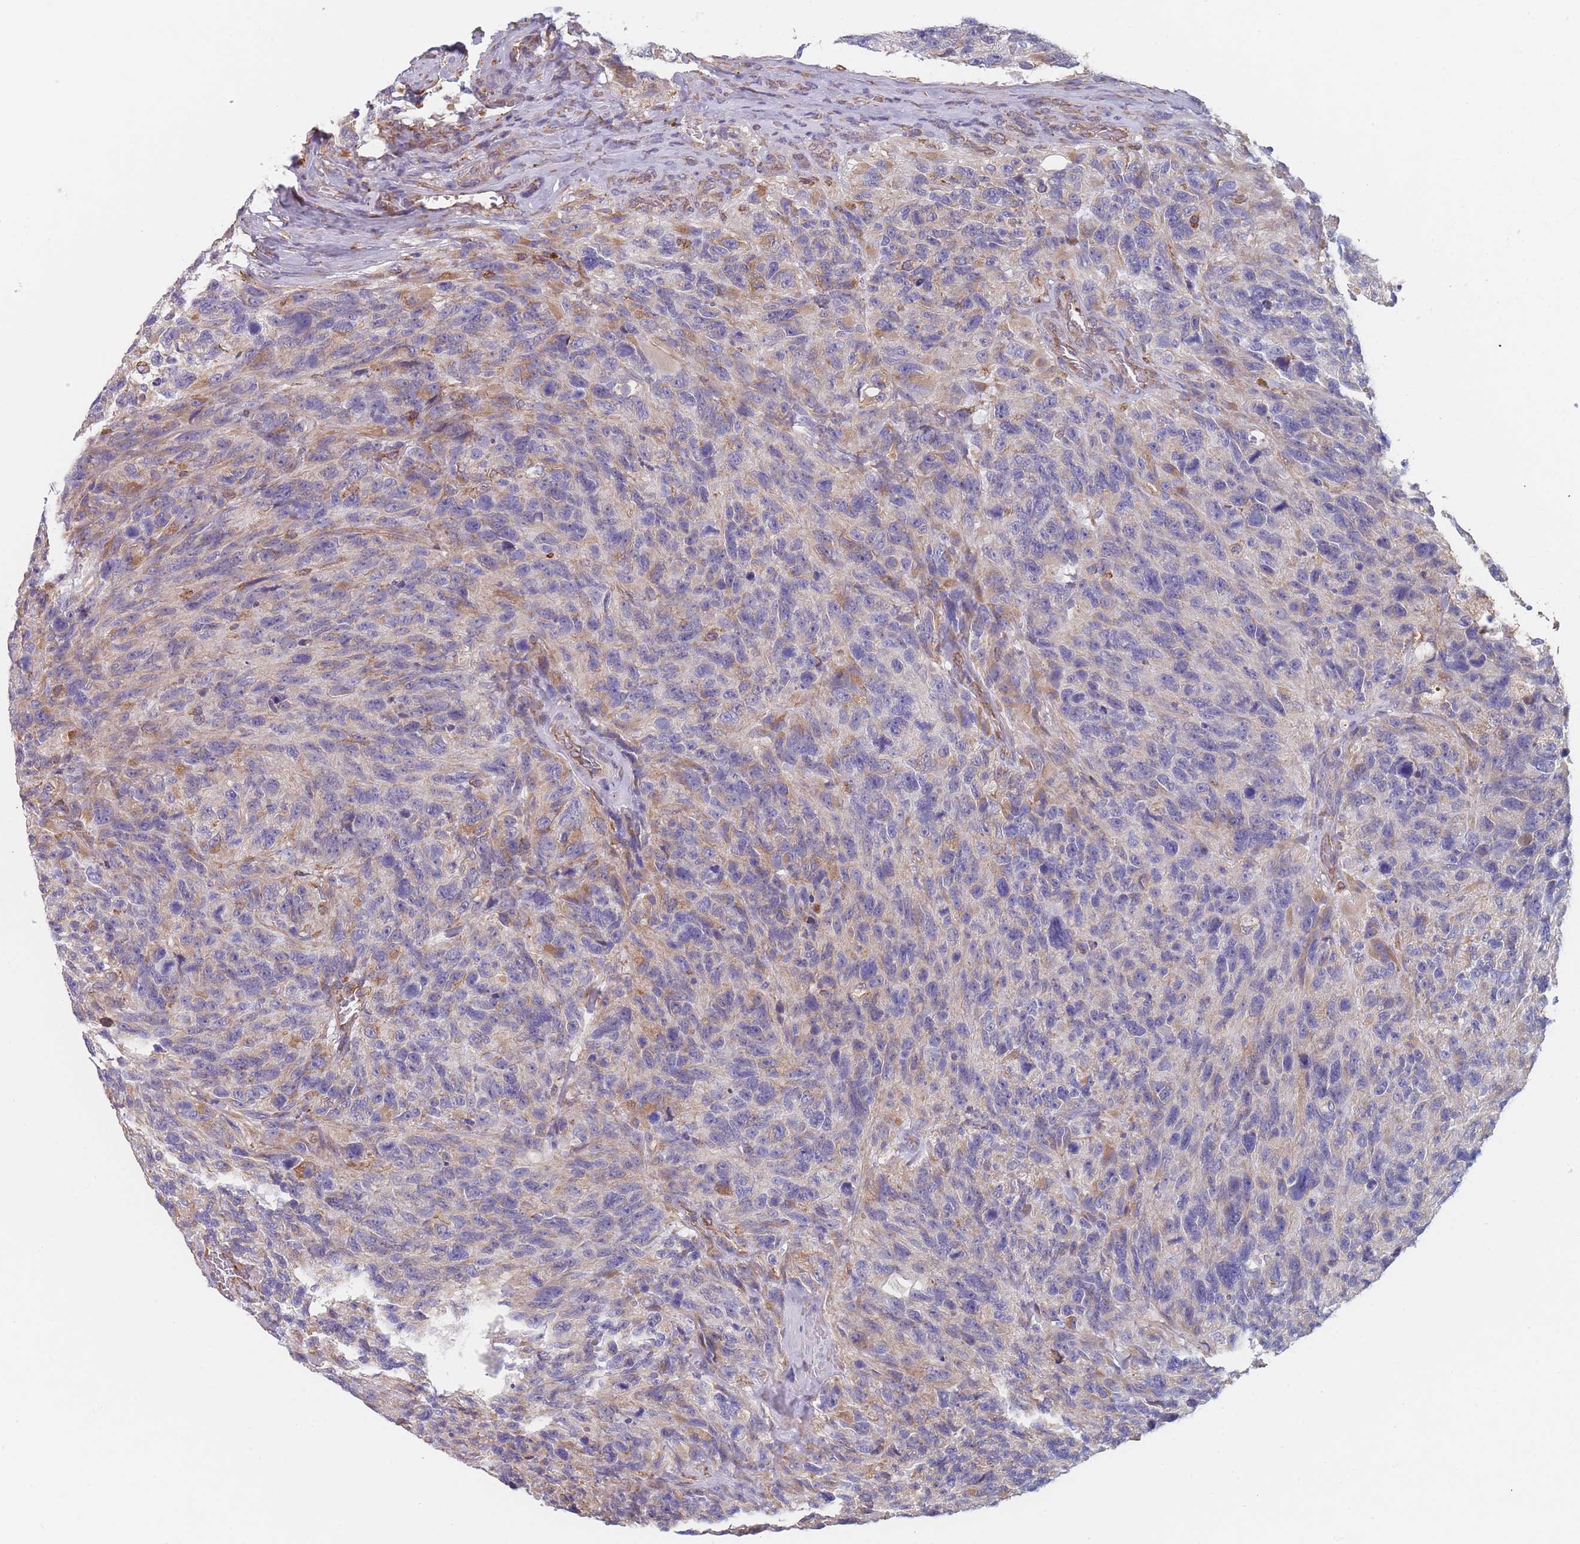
{"staining": {"intensity": "moderate", "quantity": "<25%", "location": "cytoplasmic/membranous"}, "tissue": "glioma", "cell_type": "Tumor cells", "image_type": "cancer", "snomed": [{"axis": "morphology", "description": "Glioma, malignant, High grade"}, {"axis": "topography", "description": "Brain"}], "caption": "Immunohistochemistry (IHC) of malignant glioma (high-grade) demonstrates low levels of moderate cytoplasmic/membranous staining in approximately <25% of tumor cells.", "gene": "OR7C2", "patient": {"sex": "male", "age": 69}}